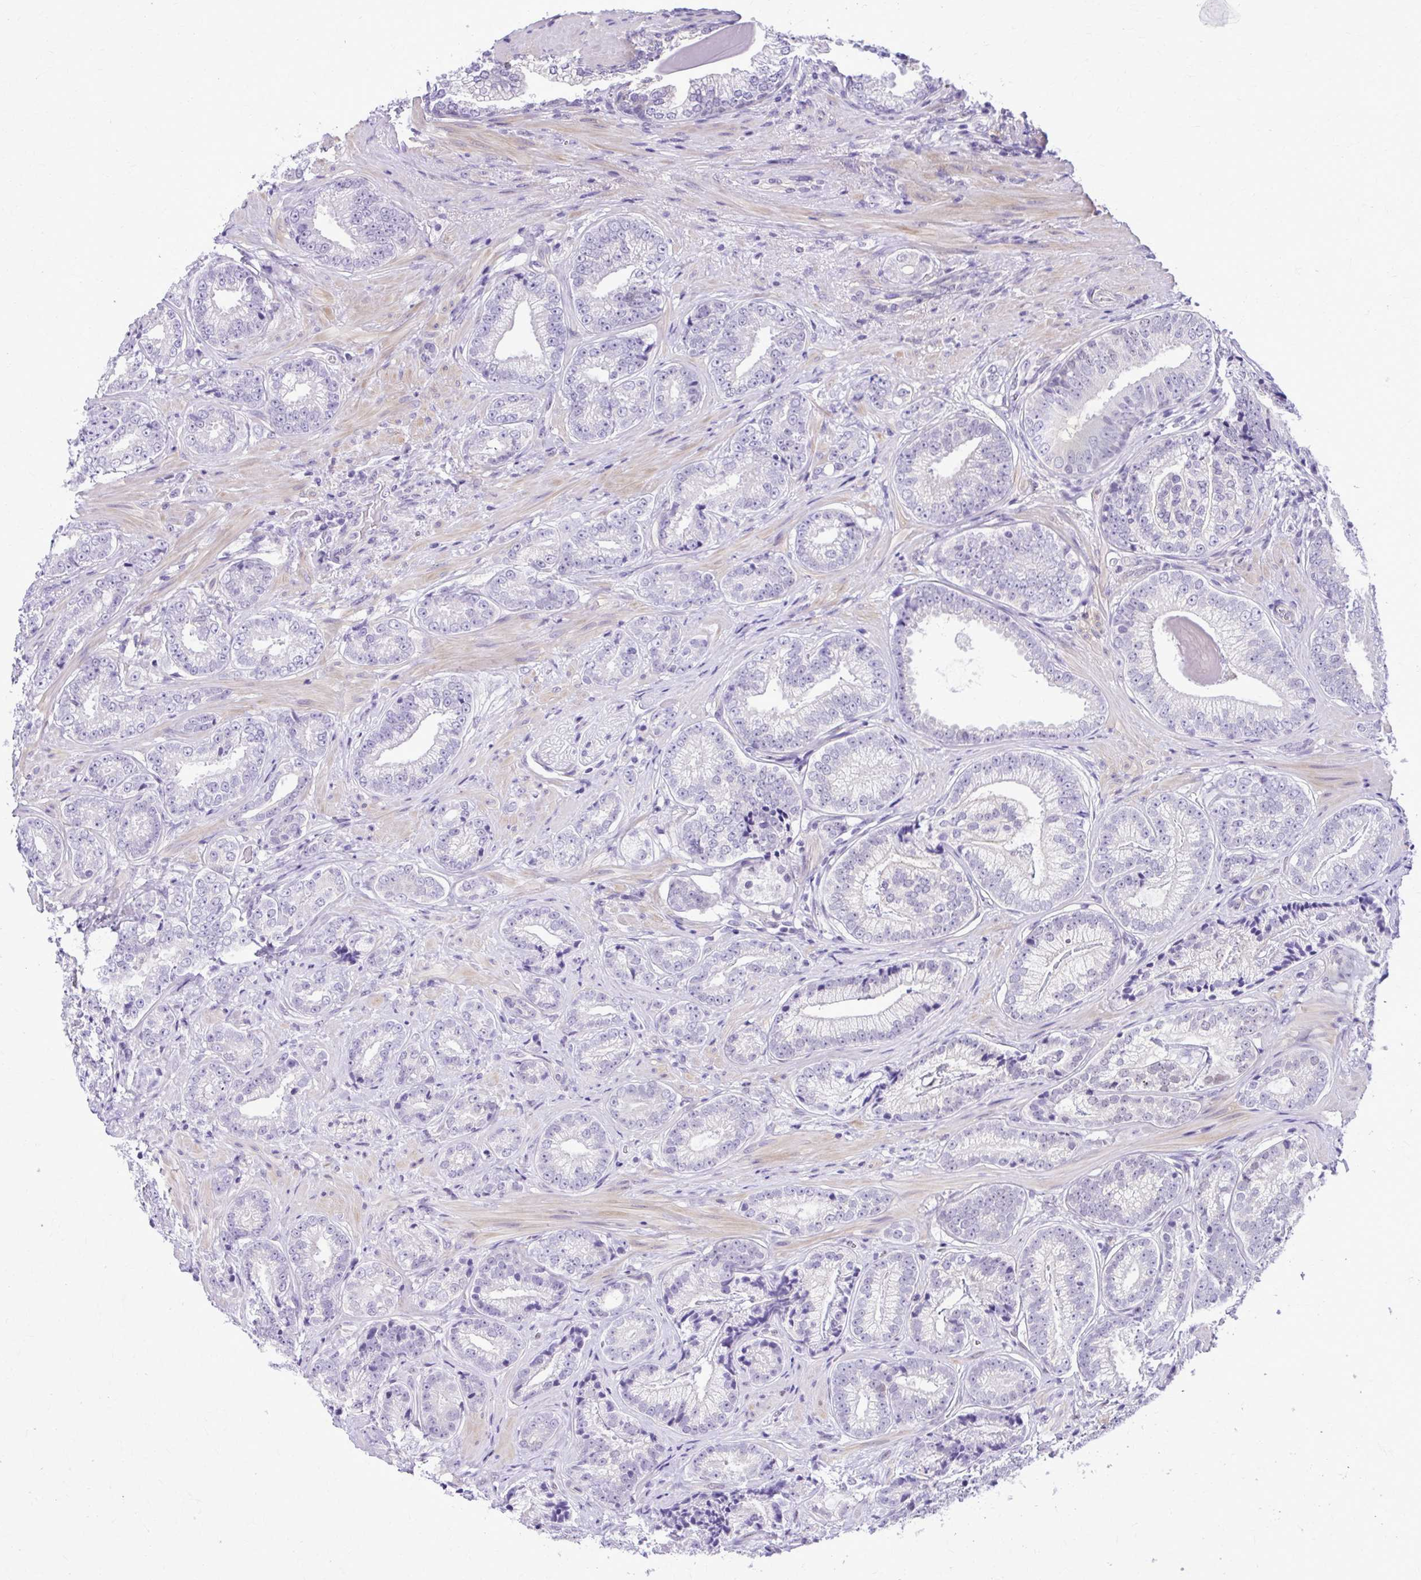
{"staining": {"intensity": "negative", "quantity": "none", "location": "none"}, "tissue": "prostate cancer", "cell_type": "Tumor cells", "image_type": "cancer", "snomed": [{"axis": "morphology", "description": "Adenocarcinoma, Low grade"}, {"axis": "topography", "description": "Prostate"}], "caption": "The micrograph reveals no significant expression in tumor cells of prostate cancer. The staining is performed using DAB brown chromogen with nuclei counter-stained in using hematoxylin.", "gene": "RASL11B", "patient": {"sex": "male", "age": 61}}